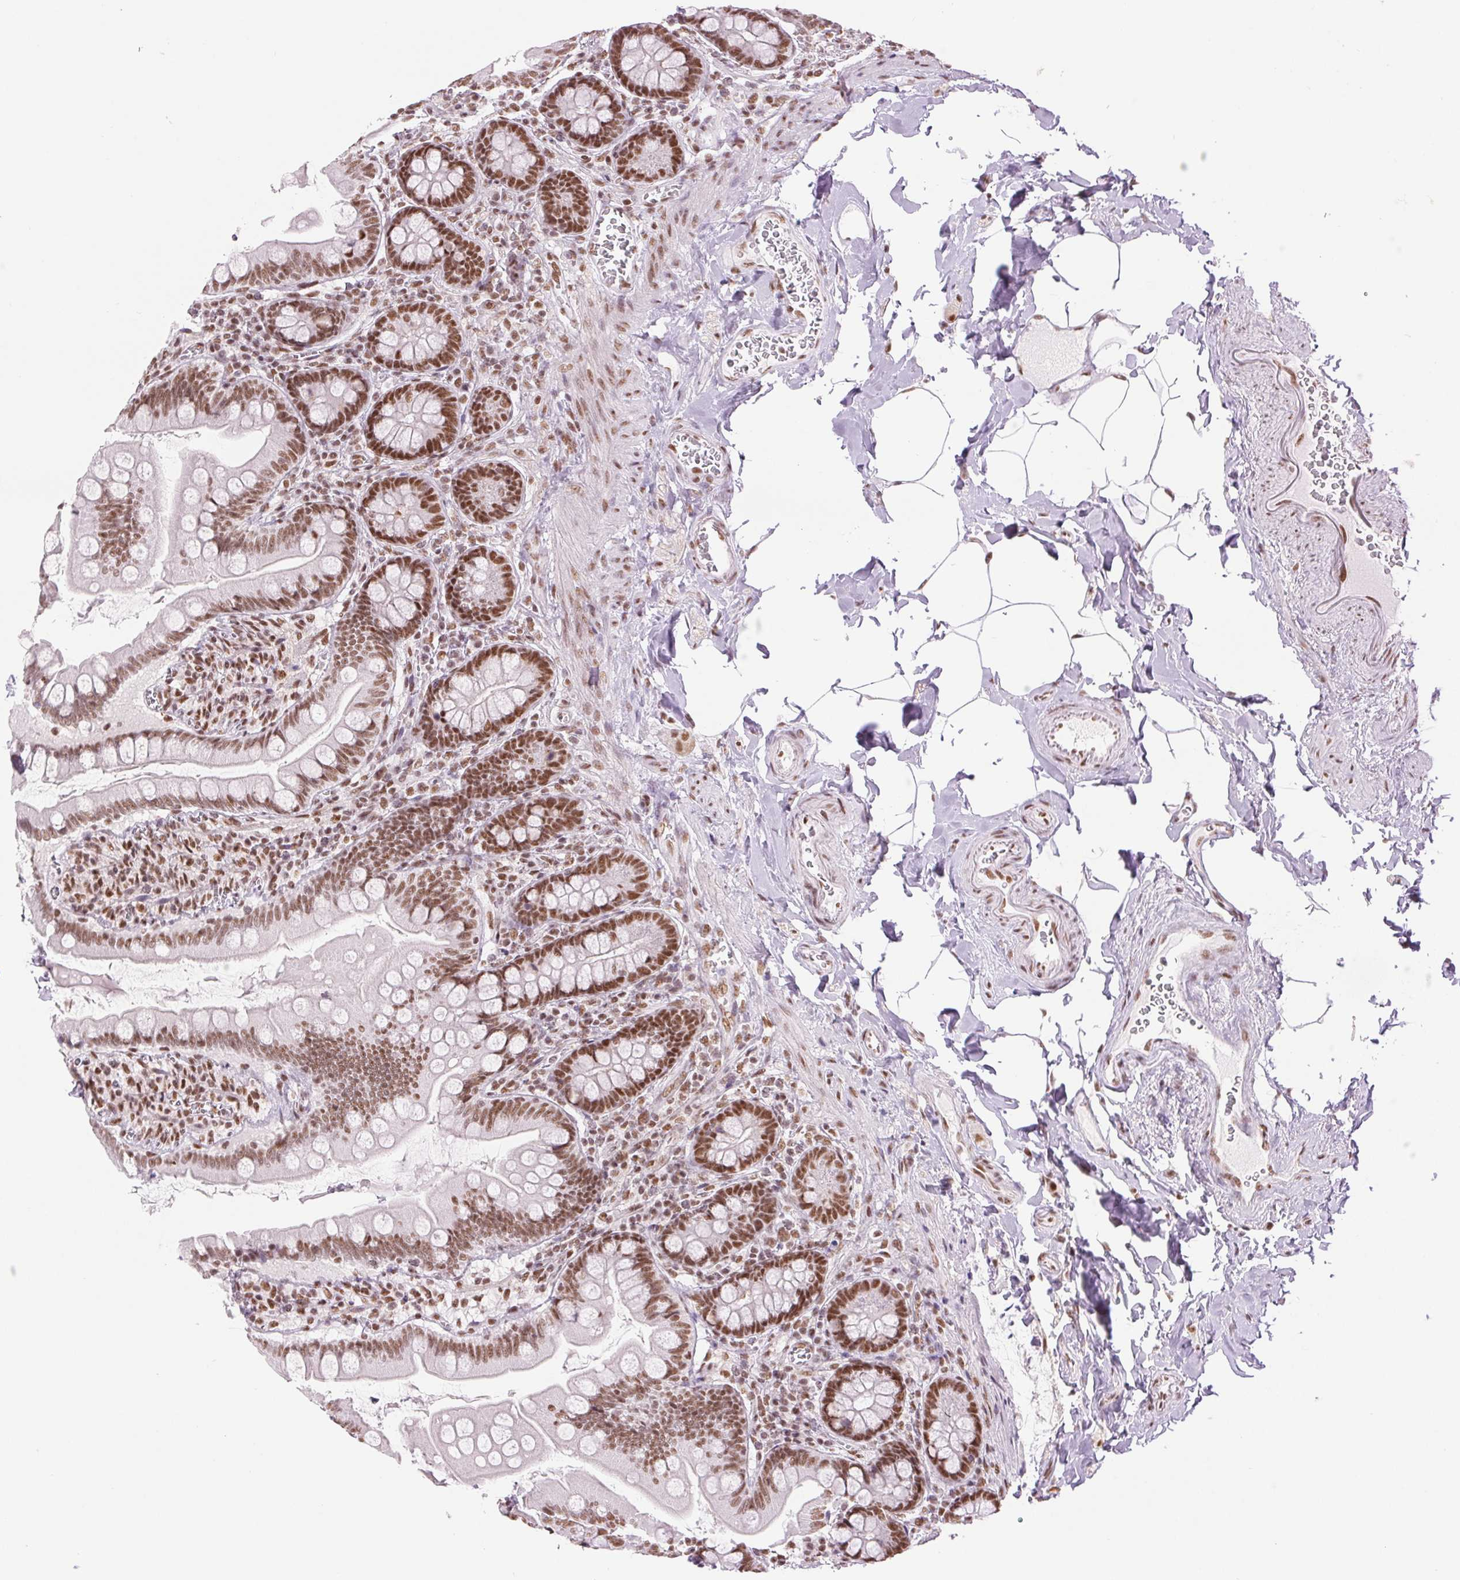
{"staining": {"intensity": "moderate", "quantity": ">75%", "location": "nuclear"}, "tissue": "small intestine", "cell_type": "Glandular cells", "image_type": "normal", "snomed": [{"axis": "morphology", "description": "Normal tissue, NOS"}, {"axis": "topography", "description": "Small intestine"}], "caption": "IHC (DAB) staining of unremarkable human small intestine demonstrates moderate nuclear protein positivity in approximately >75% of glandular cells. (Brightfield microscopy of DAB IHC at high magnification).", "gene": "ZFR2", "patient": {"sex": "female", "age": 56}}